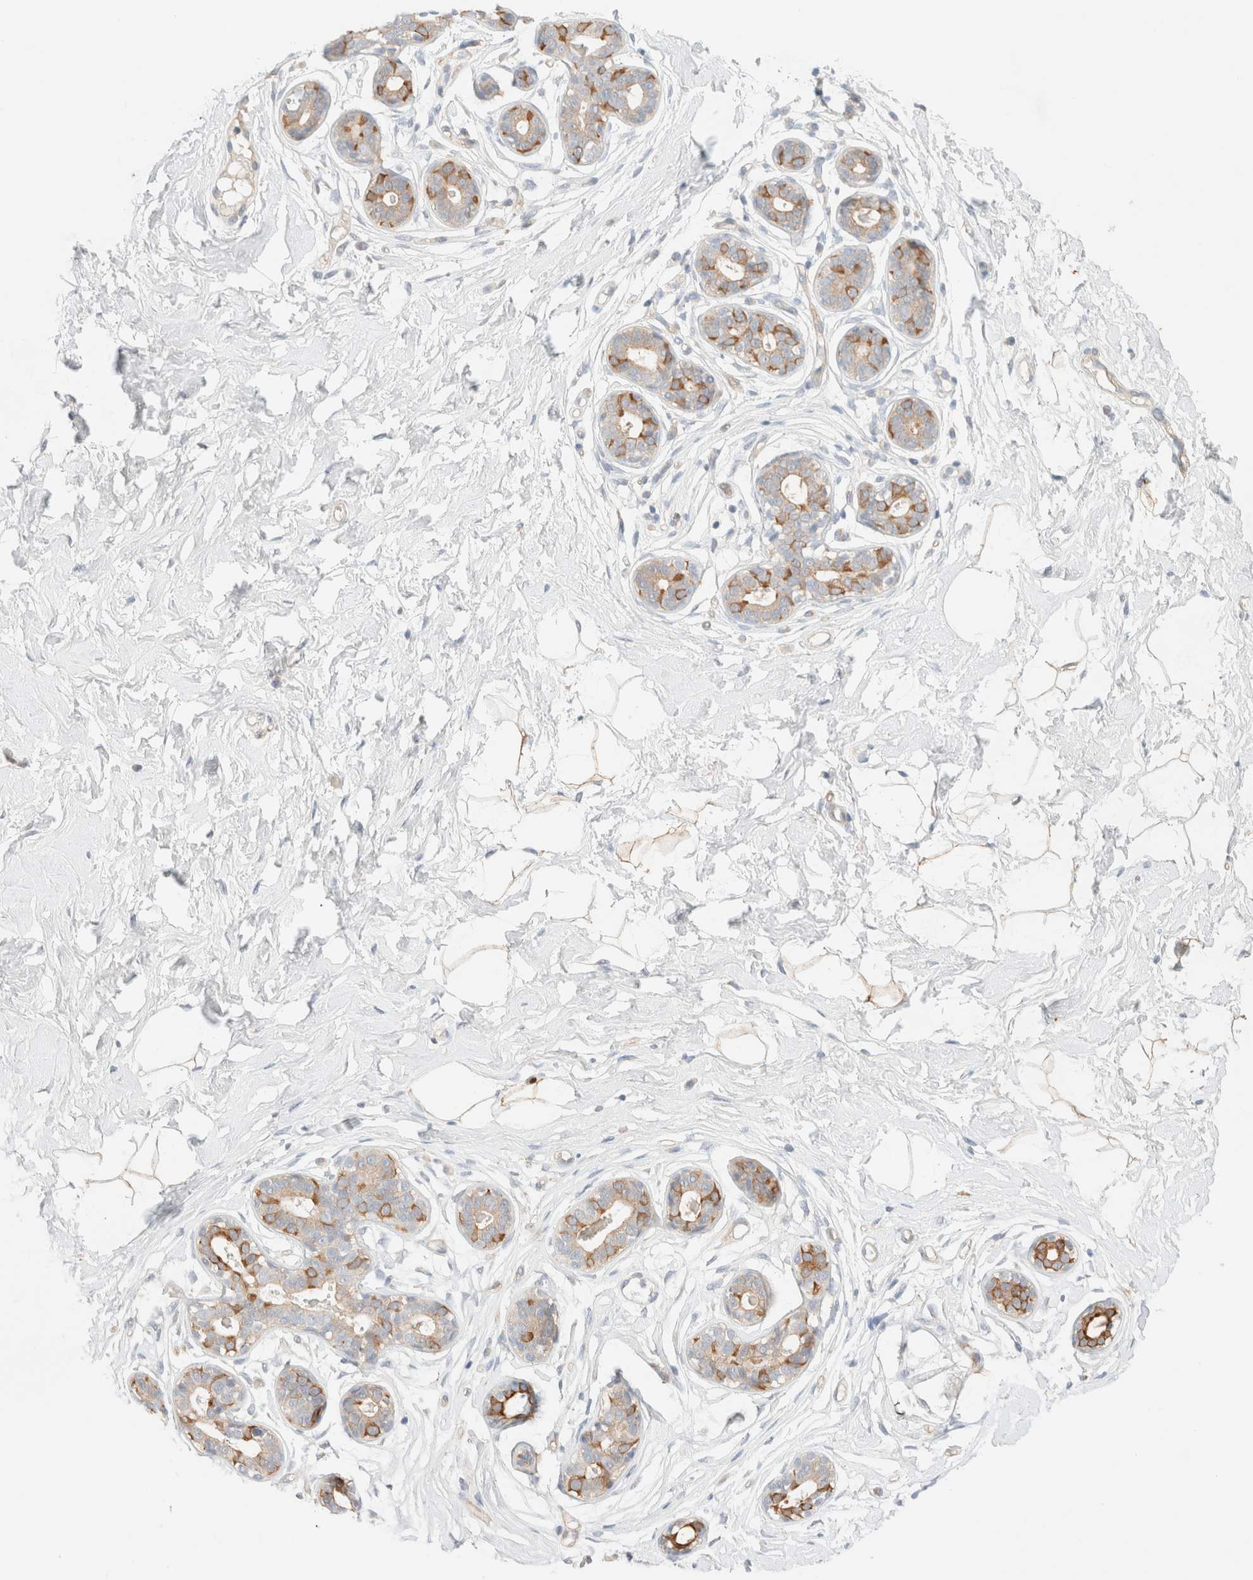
{"staining": {"intensity": "weak", "quantity": "<25%", "location": "cytoplasmic/membranous"}, "tissue": "breast", "cell_type": "Adipocytes", "image_type": "normal", "snomed": [{"axis": "morphology", "description": "Normal tissue, NOS"}, {"axis": "topography", "description": "Breast"}], "caption": "Immunohistochemical staining of benign human breast reveals no significant expression in adipocytes.", "gene": "SGSM2", "patient": {"sex": "female", "age": 23}}